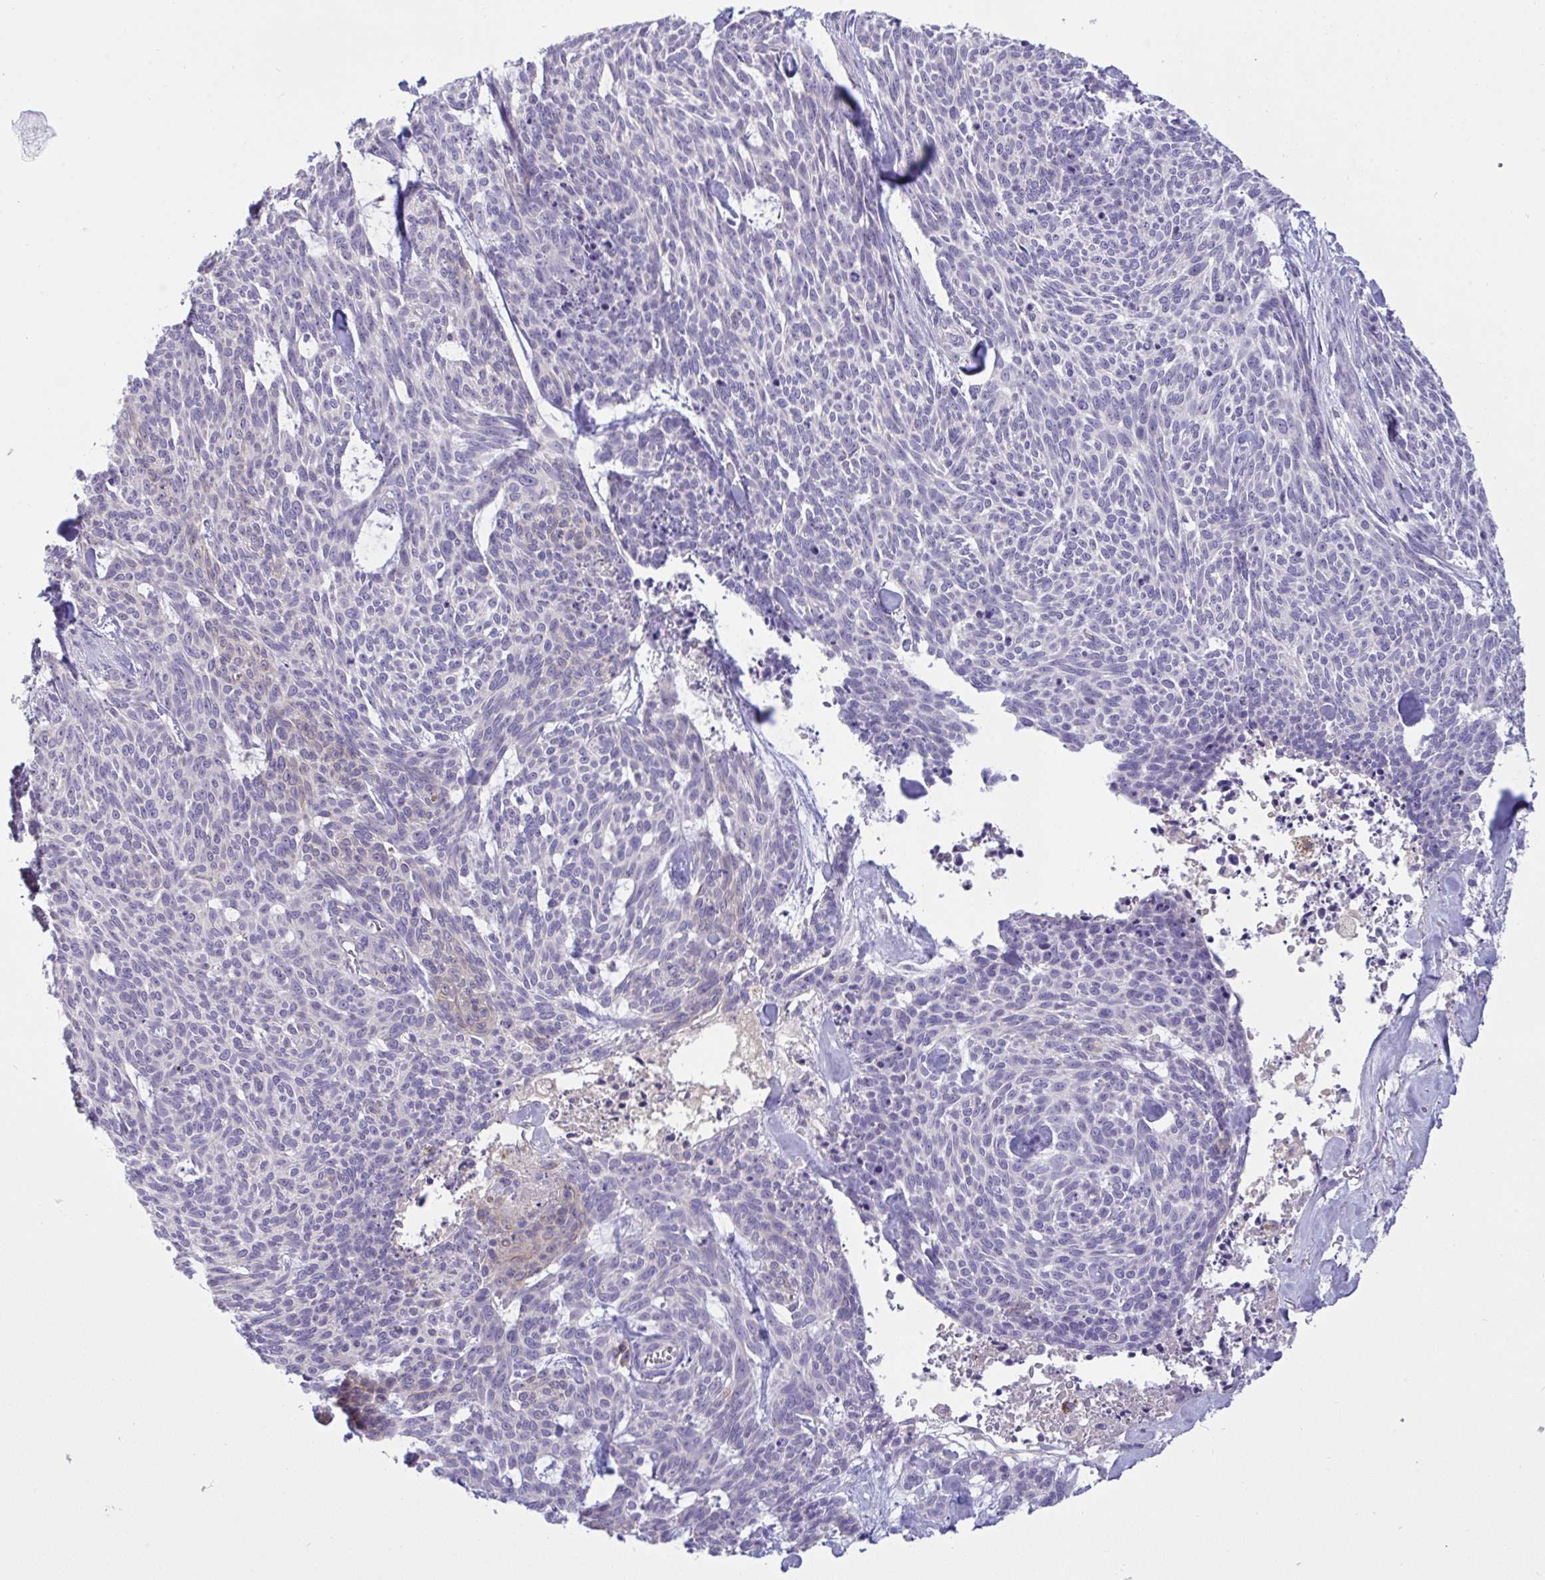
{"staining": {"intensity": "negative", "quantity": "none", "location": "none"}, "tissue": "skin cancer", "cell_type": "Tumor cells", "image_type": "cancer", "snomed": [{"axis": "morphology", "description": "Basal cell carcinoma"}, {"axis": "topography", "description": "Skin"}], "caption": "High magnification brightfield microscopy of skin cancer (basal cell carcinoma) stained with DAB (brown) and counterstained with hematoxylin (blue): tumor cells show no significant staining.", "gene": "TMEM41A", "patient": {"sex": "female", "age": 93}}